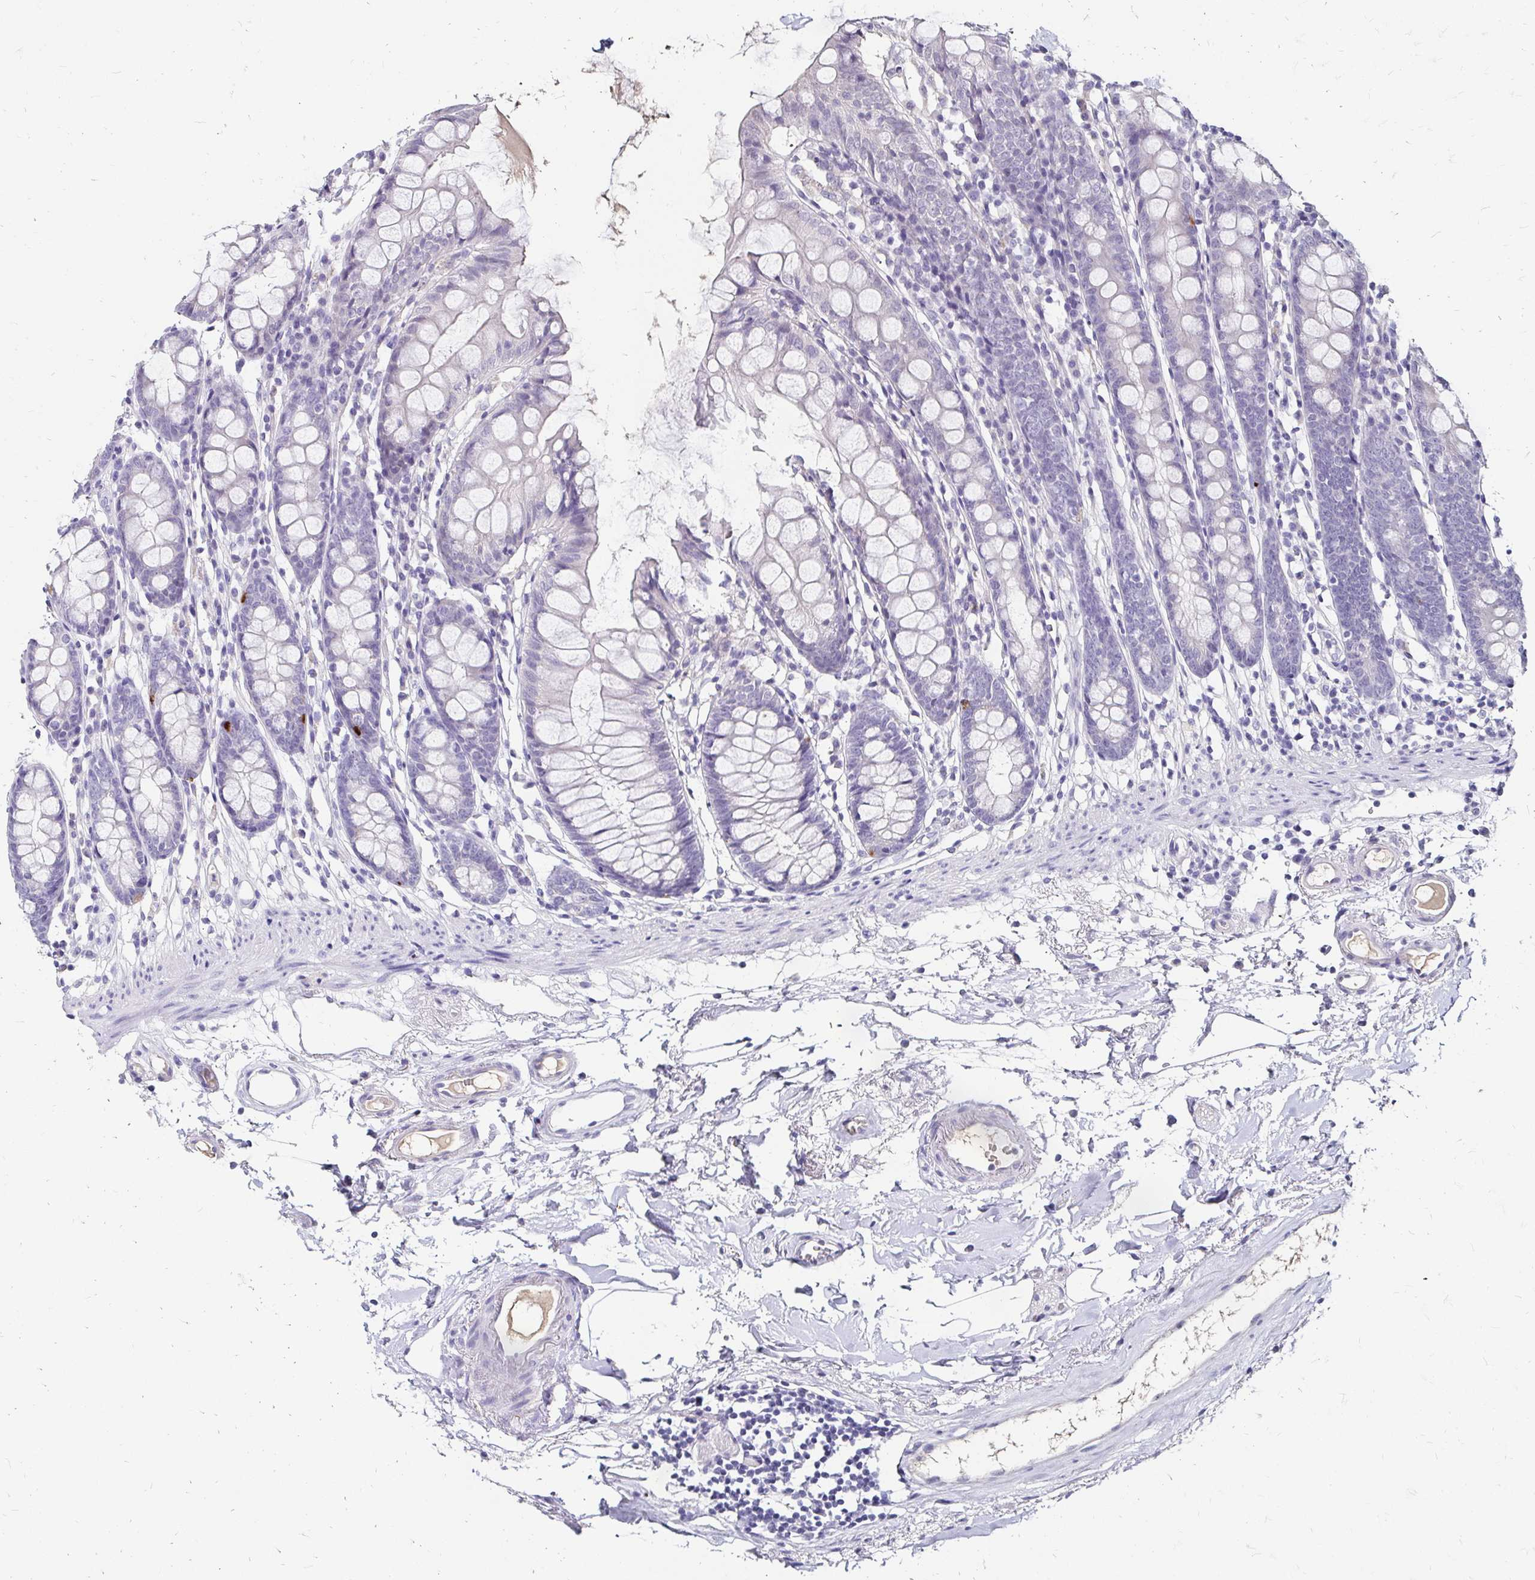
{"staining": {"intensity": "negative", "quantity": "none", "location": "none"}, "tissue": "colon", "cell_type": "Endothelial cells", "image_type": "normal", "snomed": [{"axis": "morphology", "description": "Normal tissue, NOS"}, {"axis": "topography", "description": "Colon"}], "caption": "Immunohistochemistry image of unremarkable colon: human colon stained with DAB exhibits no significant protein positivity in endothelial cells. Brightfield microscopy of IHC stained with DAB (3,3'-diaminobenzidine) (brown) and hematoxylin (blue), captured at high magnification.", "gene": "SCG3", "patient": {"sex": "female", "age": 84}}